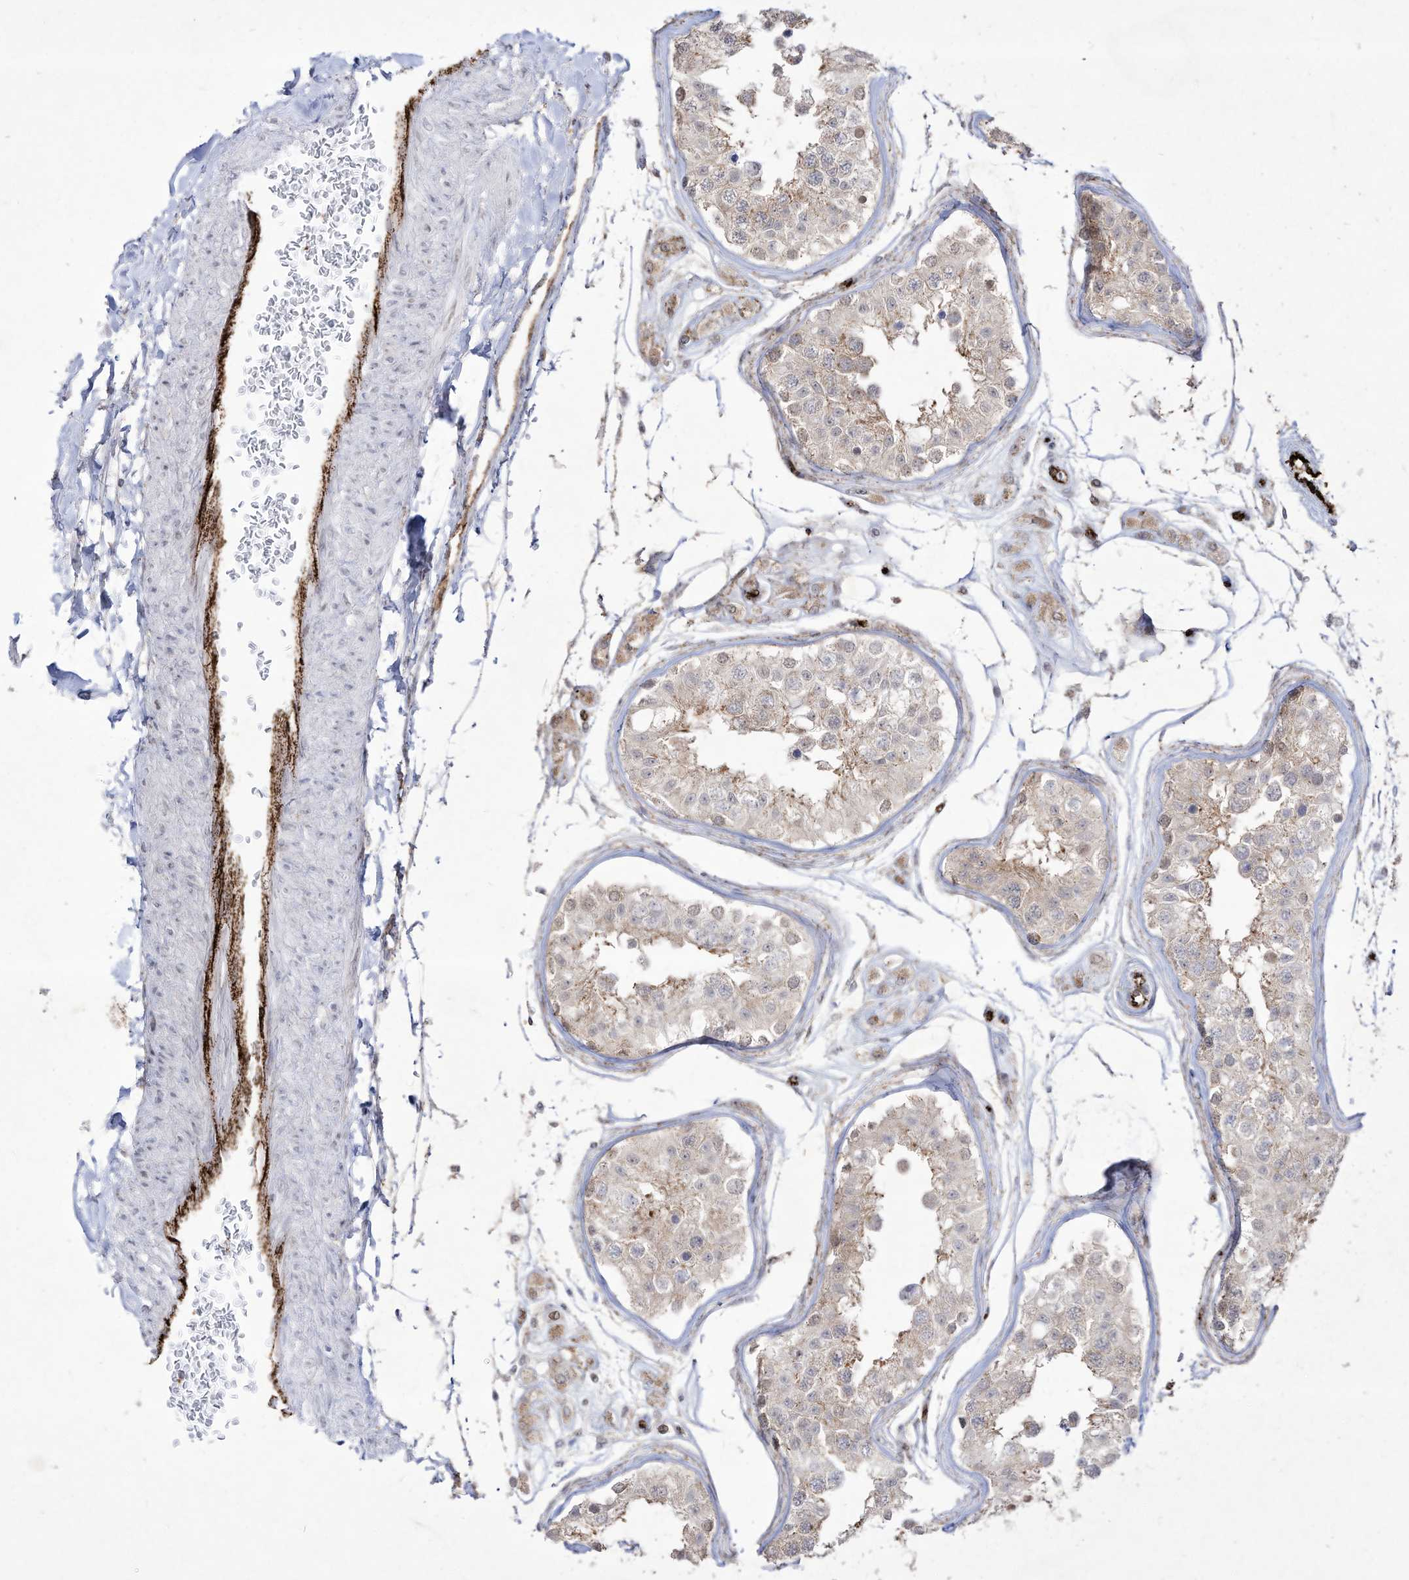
{"staining": {"intensity": "moderate", "quantity": "<25%", "location": "cytoplasmic/membranous"}, "tissue": "testis", "cell_type": "Cells in seminiferous ducts", "image_type": "normal", "snomed": [{"axis": "morphology", "description": "Normal tissue, NOS"}, {"axis": "morphology", "description": "Adenocarcinoma, metastatic, NOS"}, {"axis": "topography", "description": "Testis"}], "caption": "The photomicrograph displays immunohistochemical staining of unremarkable testis. There is moderate cytoplasmic/membranous expression is identified in about <25% of cells in seminiferous ducts.", "gene": "ZGRF1", "patient": {"sex": "male", "age": 26}}